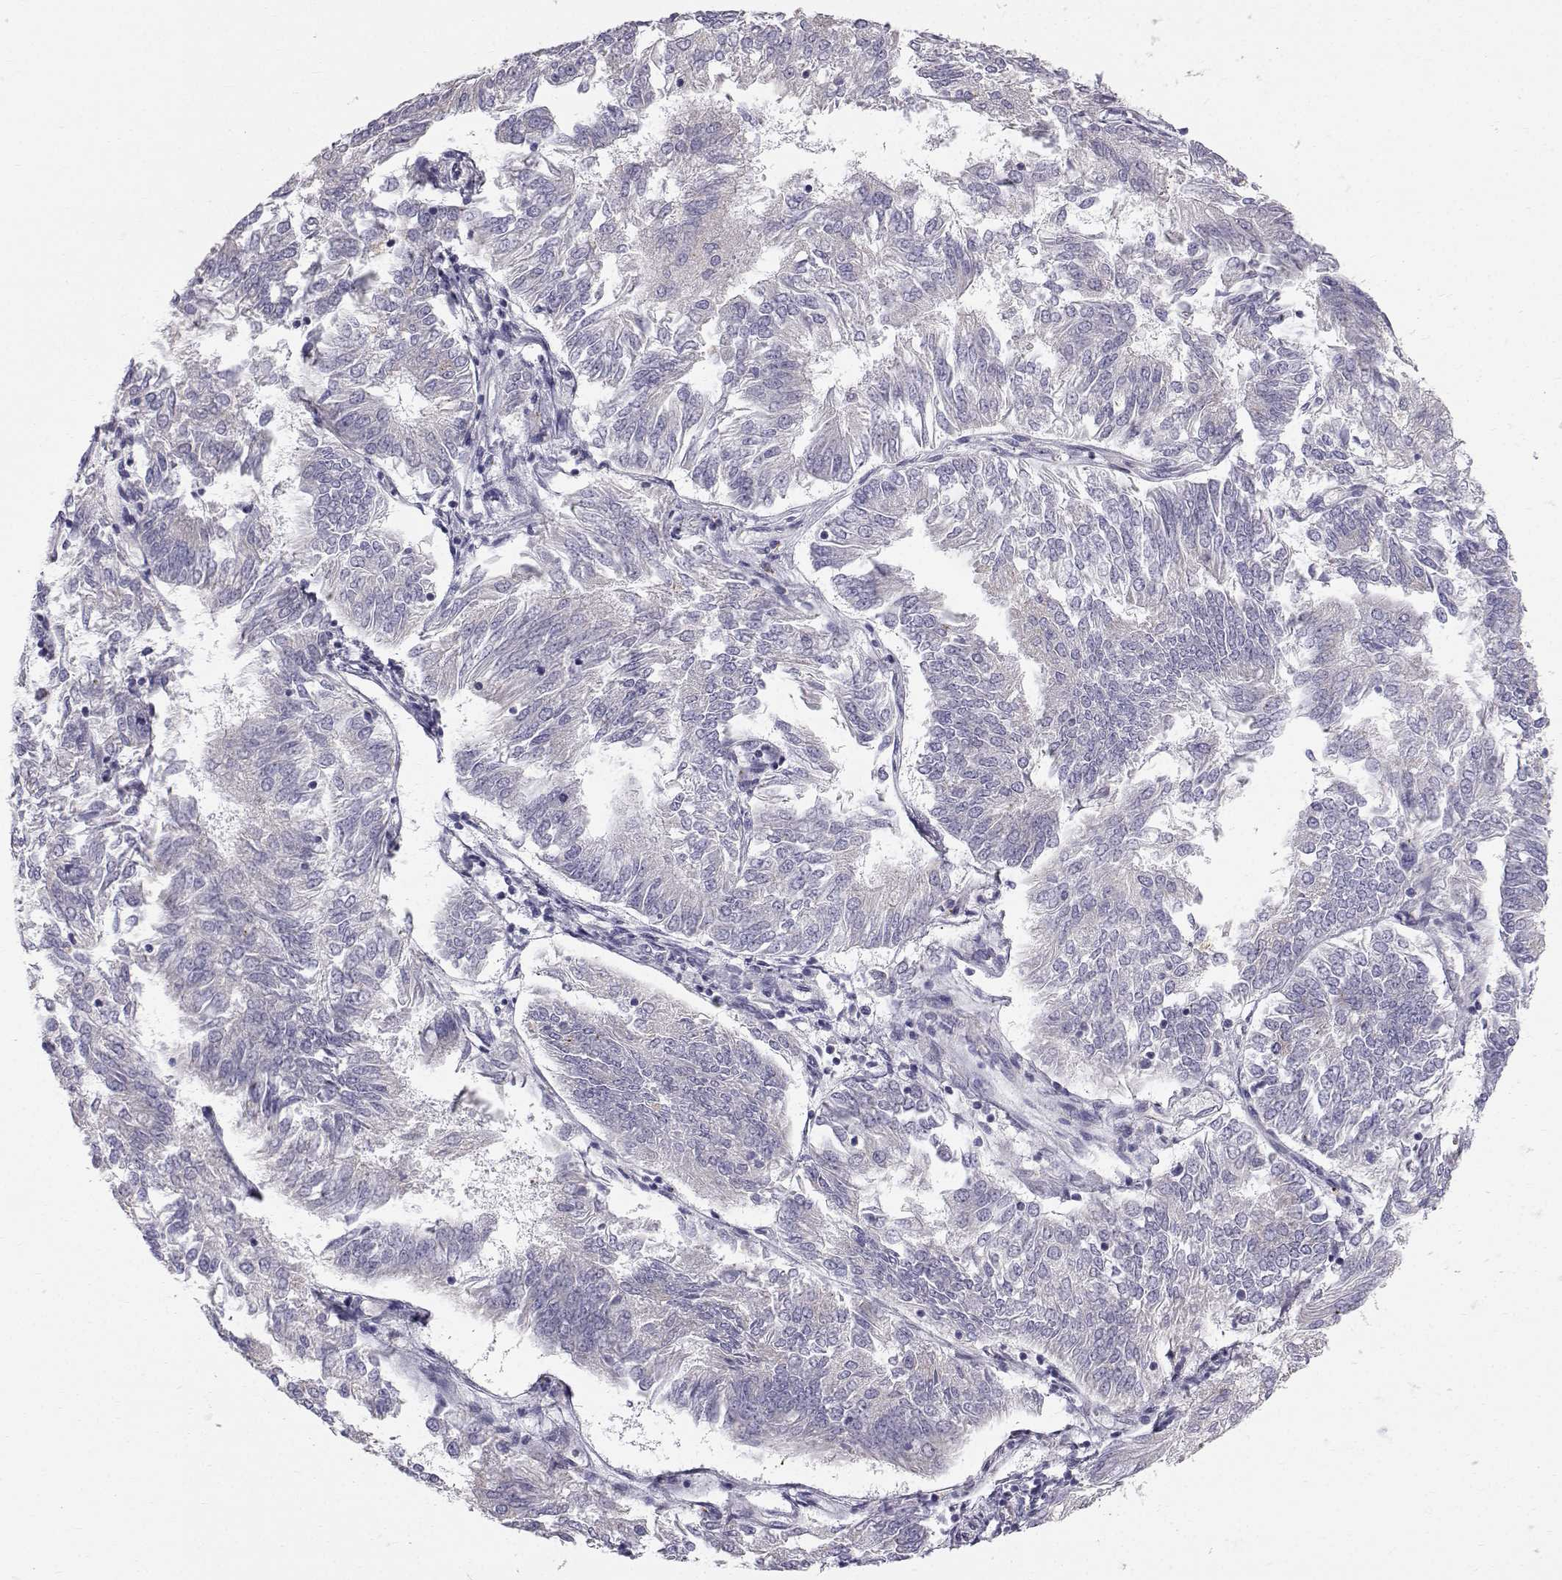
{"staining": {"intensity": "negative", "quantity": "none", "location": "none"}, "tissue": "endometrial cancer", "cell_type": "Tumor cells", "image_type": "cancer", "snomed": [{"axis": "morphology", "description": "Adenocarcinoma, NOS"}, {"axis": "topography", "description": "Endometrium"}], "caption": "IHC of human endometrial cancer (adenocarcinoma) shows no positivity in tumor cells.", "gene": "CALCR", "patient": {"sex": "female", "age": 58}}